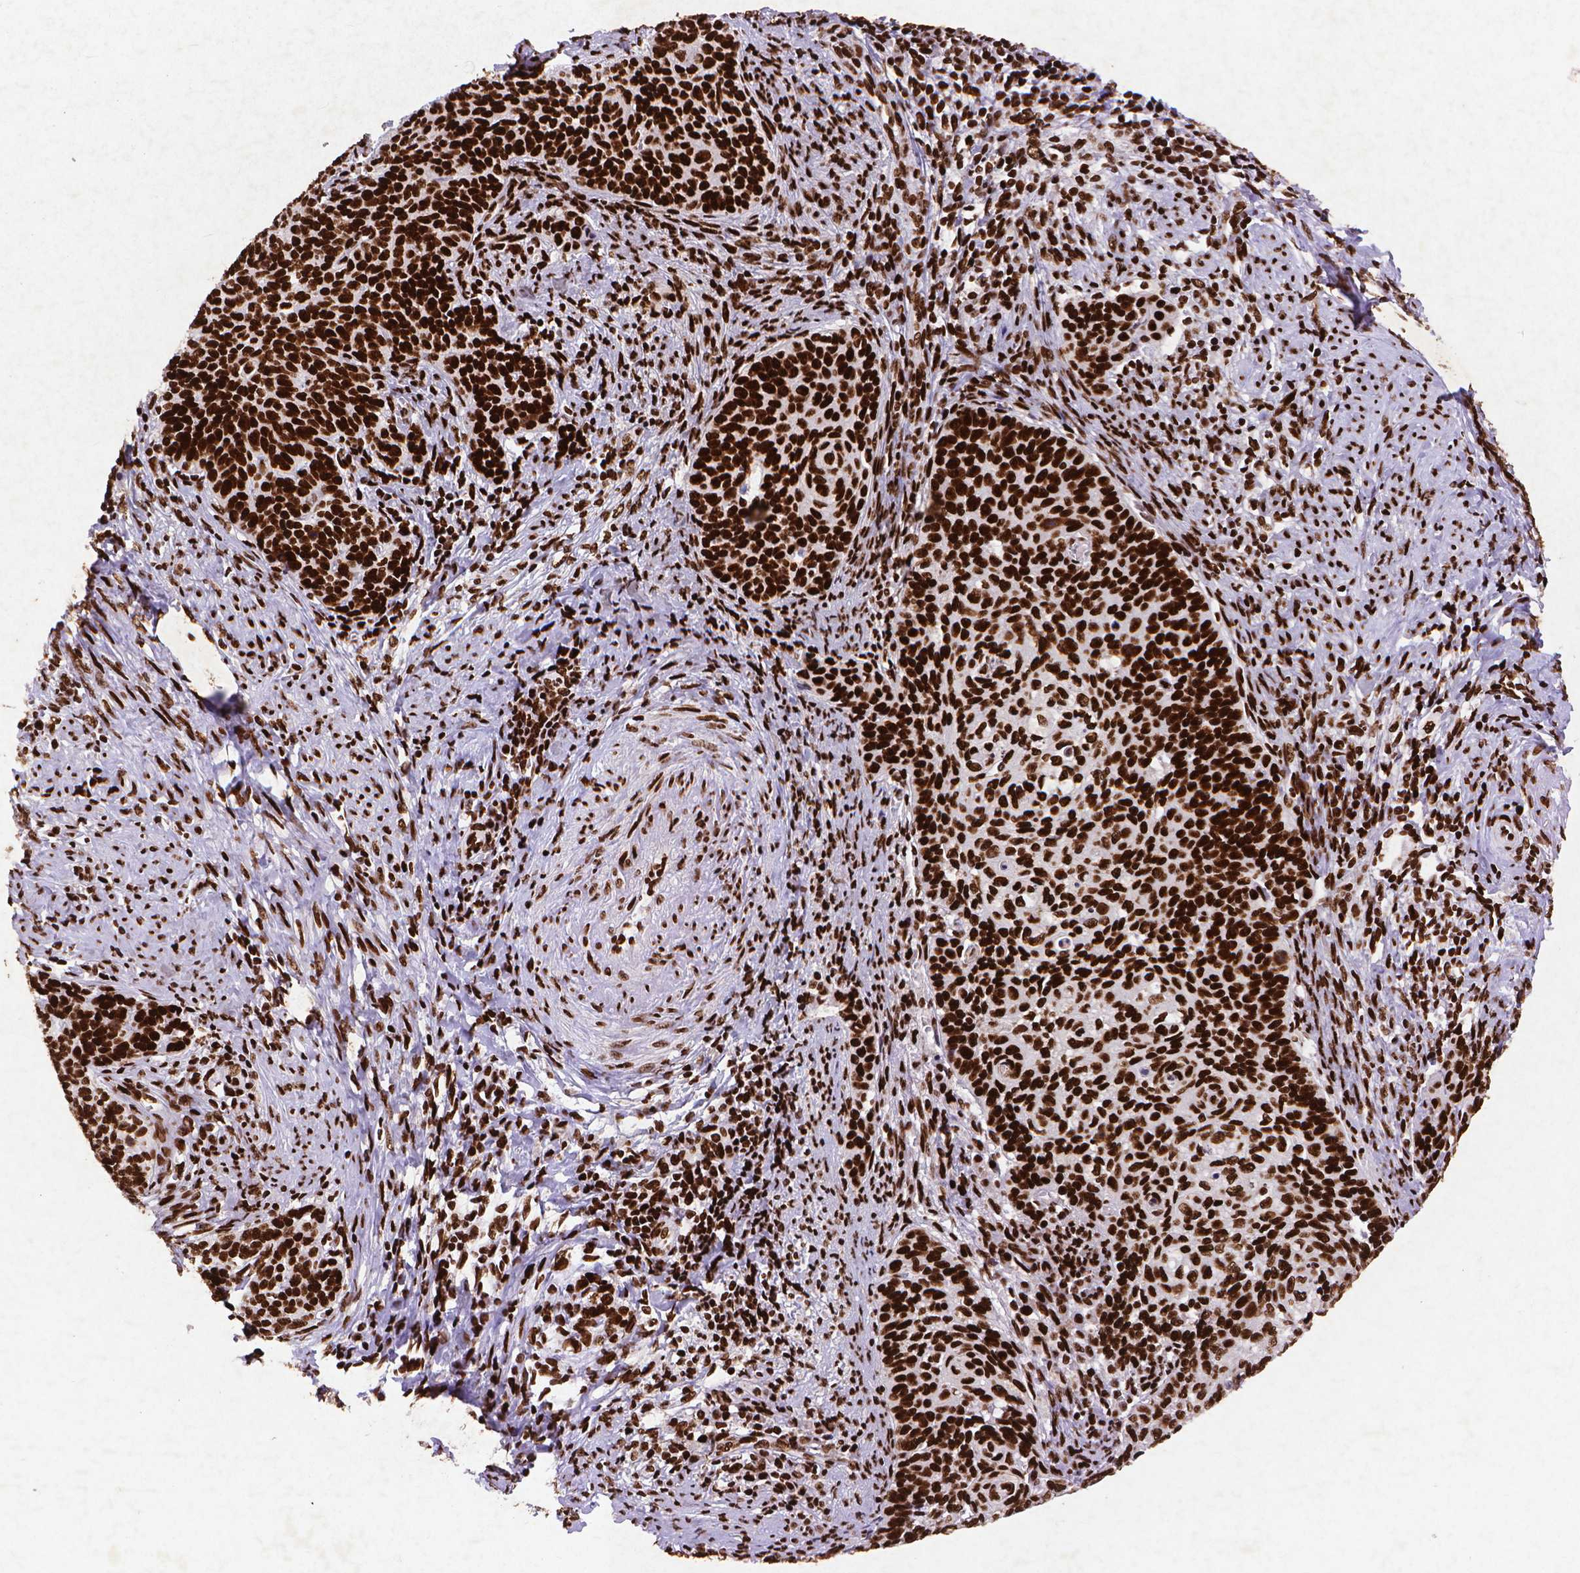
{"staining": {"intensity": "strong", "quantity": ">75%", "location": "nuclear"}, "tissue": "cervical cancer", "cell_type": "Tumor cells", "image_type": "cancer", "snomed": [{"axis": "morphology", "description": "Normal tissue, NOS"}, {"axis": "morphology", "description": "Squamous cell carcinoma, NOS"}, {"axis": "topography", "description": "Cervix"}], "caption": "A histopathology image of cervical squamous cell carcinoma stained for a protein reveals strong nuclear brown staining in tumor cells. The staining was performed using DAB, with brown indicating positive protein expression. Nuclei are stained blue with hematoxylin.", "gene": "CITED2", "patient": {"sex": "female", "age": 39}}